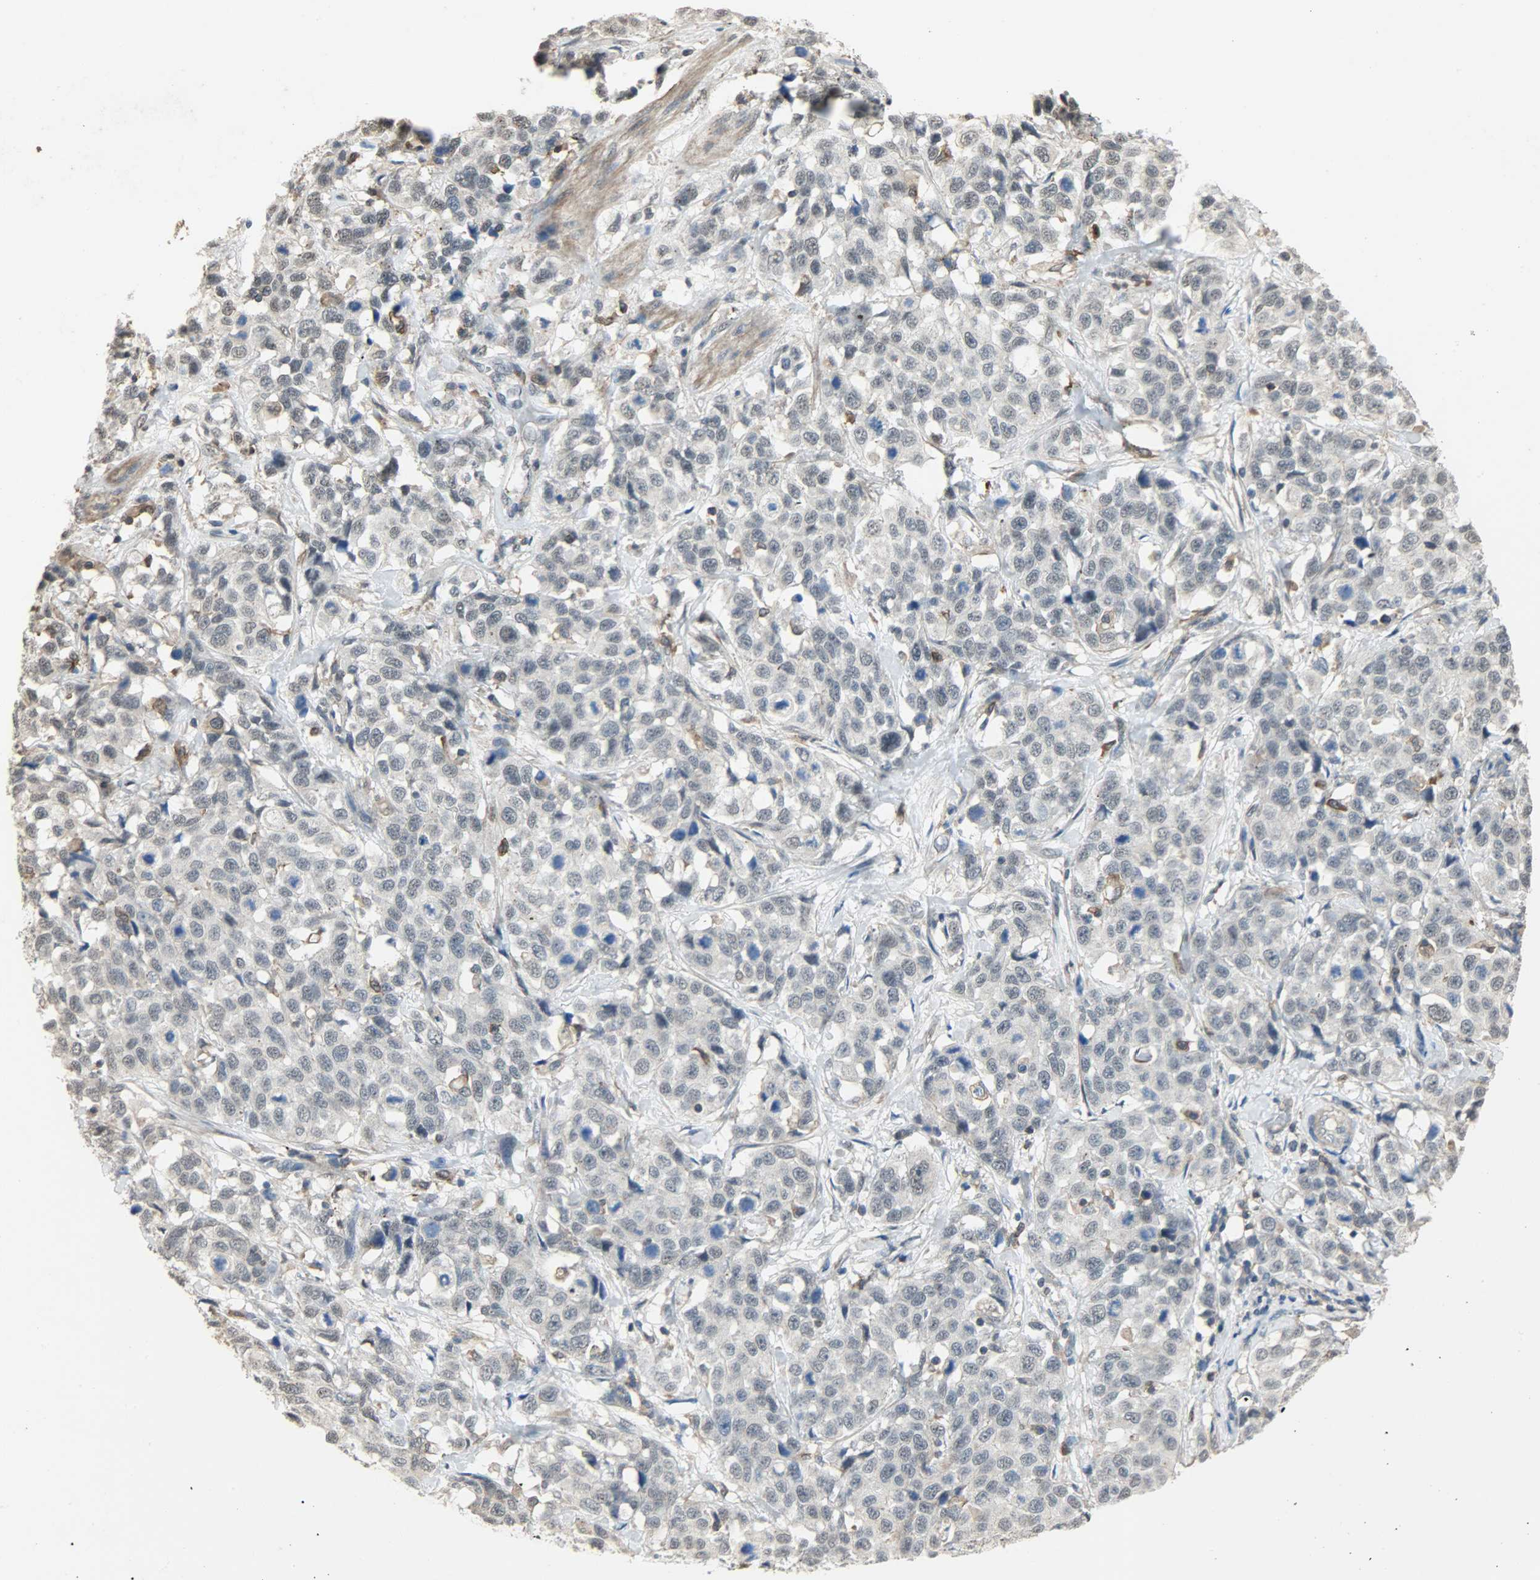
{"staining": {"intensity": "negative", "quantity": "none", "location": "none"}, "tissue": "stomach cancer", "cell_type": "Tumor cells", "image_type": "cancer", "snomed": [{"axis": "morphology", "description": "Normal tissue, NOS"}, {"axis": "morphology", "description": "Adenocarcinoma, NOS"}, {"axis": "topography", "description": "Stomach"}], "caption": "High magnification brightfield microscopy of stomach cancer (adenocarcinoma) stained with DAB (brown) and counterstained with hematoxylin (blue): tumor cells show no significant expression.", "gene": "SKAP2", "patient": {"sex": "male", "age": 48}}